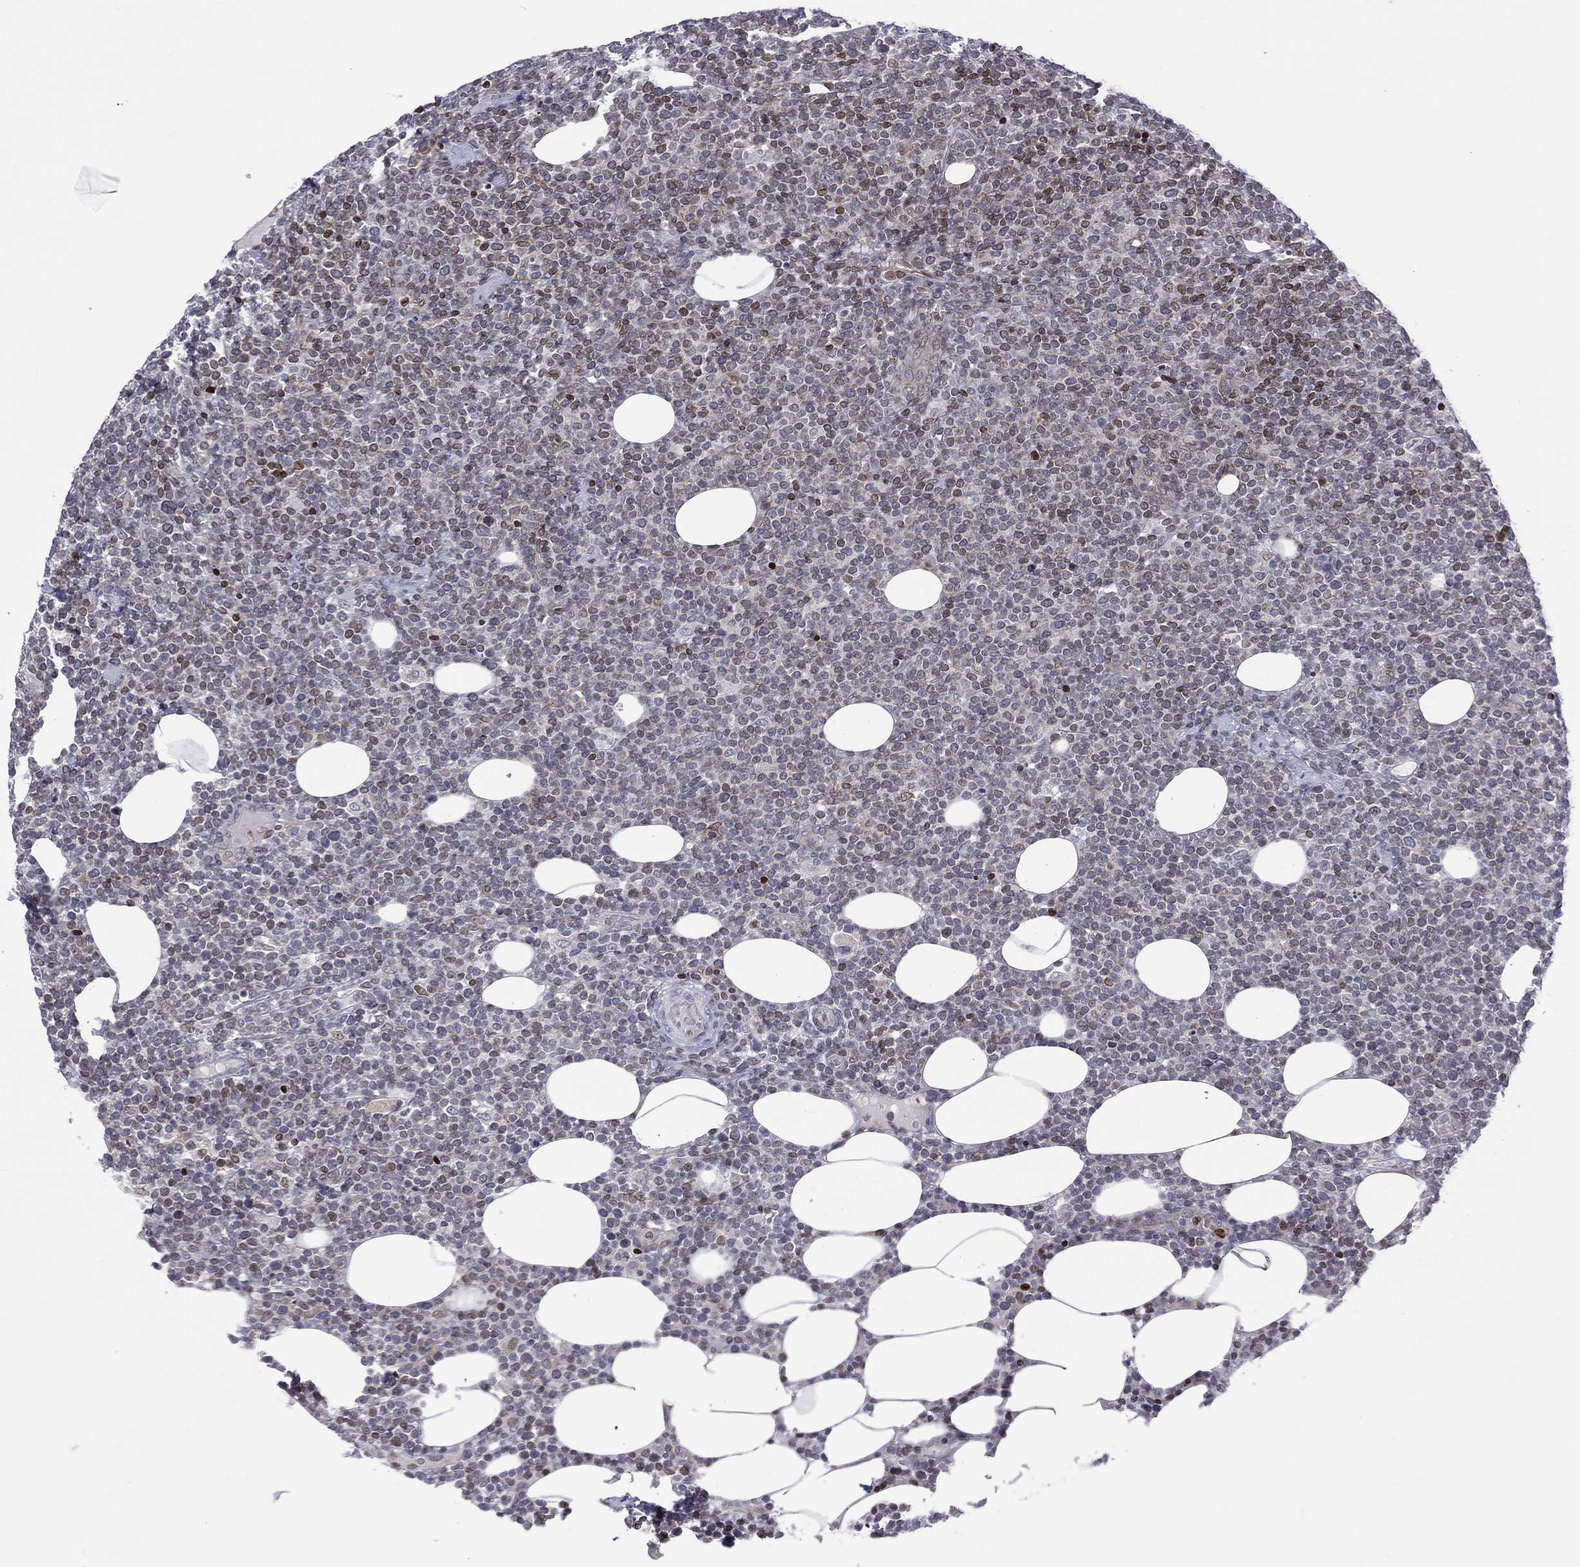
{"staining": {"intensity": "moderate", "quantity": "<25%", "location": "nuclear"}, "tissue": "lymphoma", "cell_type": "Tumor cells", "image_type": "cancer", "snomed": [{"axis": "morphology", "description": "Malignant lymphoma, non-Hodgkin's type, High grade"}, {"axis": "topography", "description": "Lymph node"}], "caption": "A low amount of moderate nuclear staining is present in approximately <25% of tumor cells in lymphoma tissue.", "gene": "DBF4B", "patient": {"sex": "male", "age": 61}}